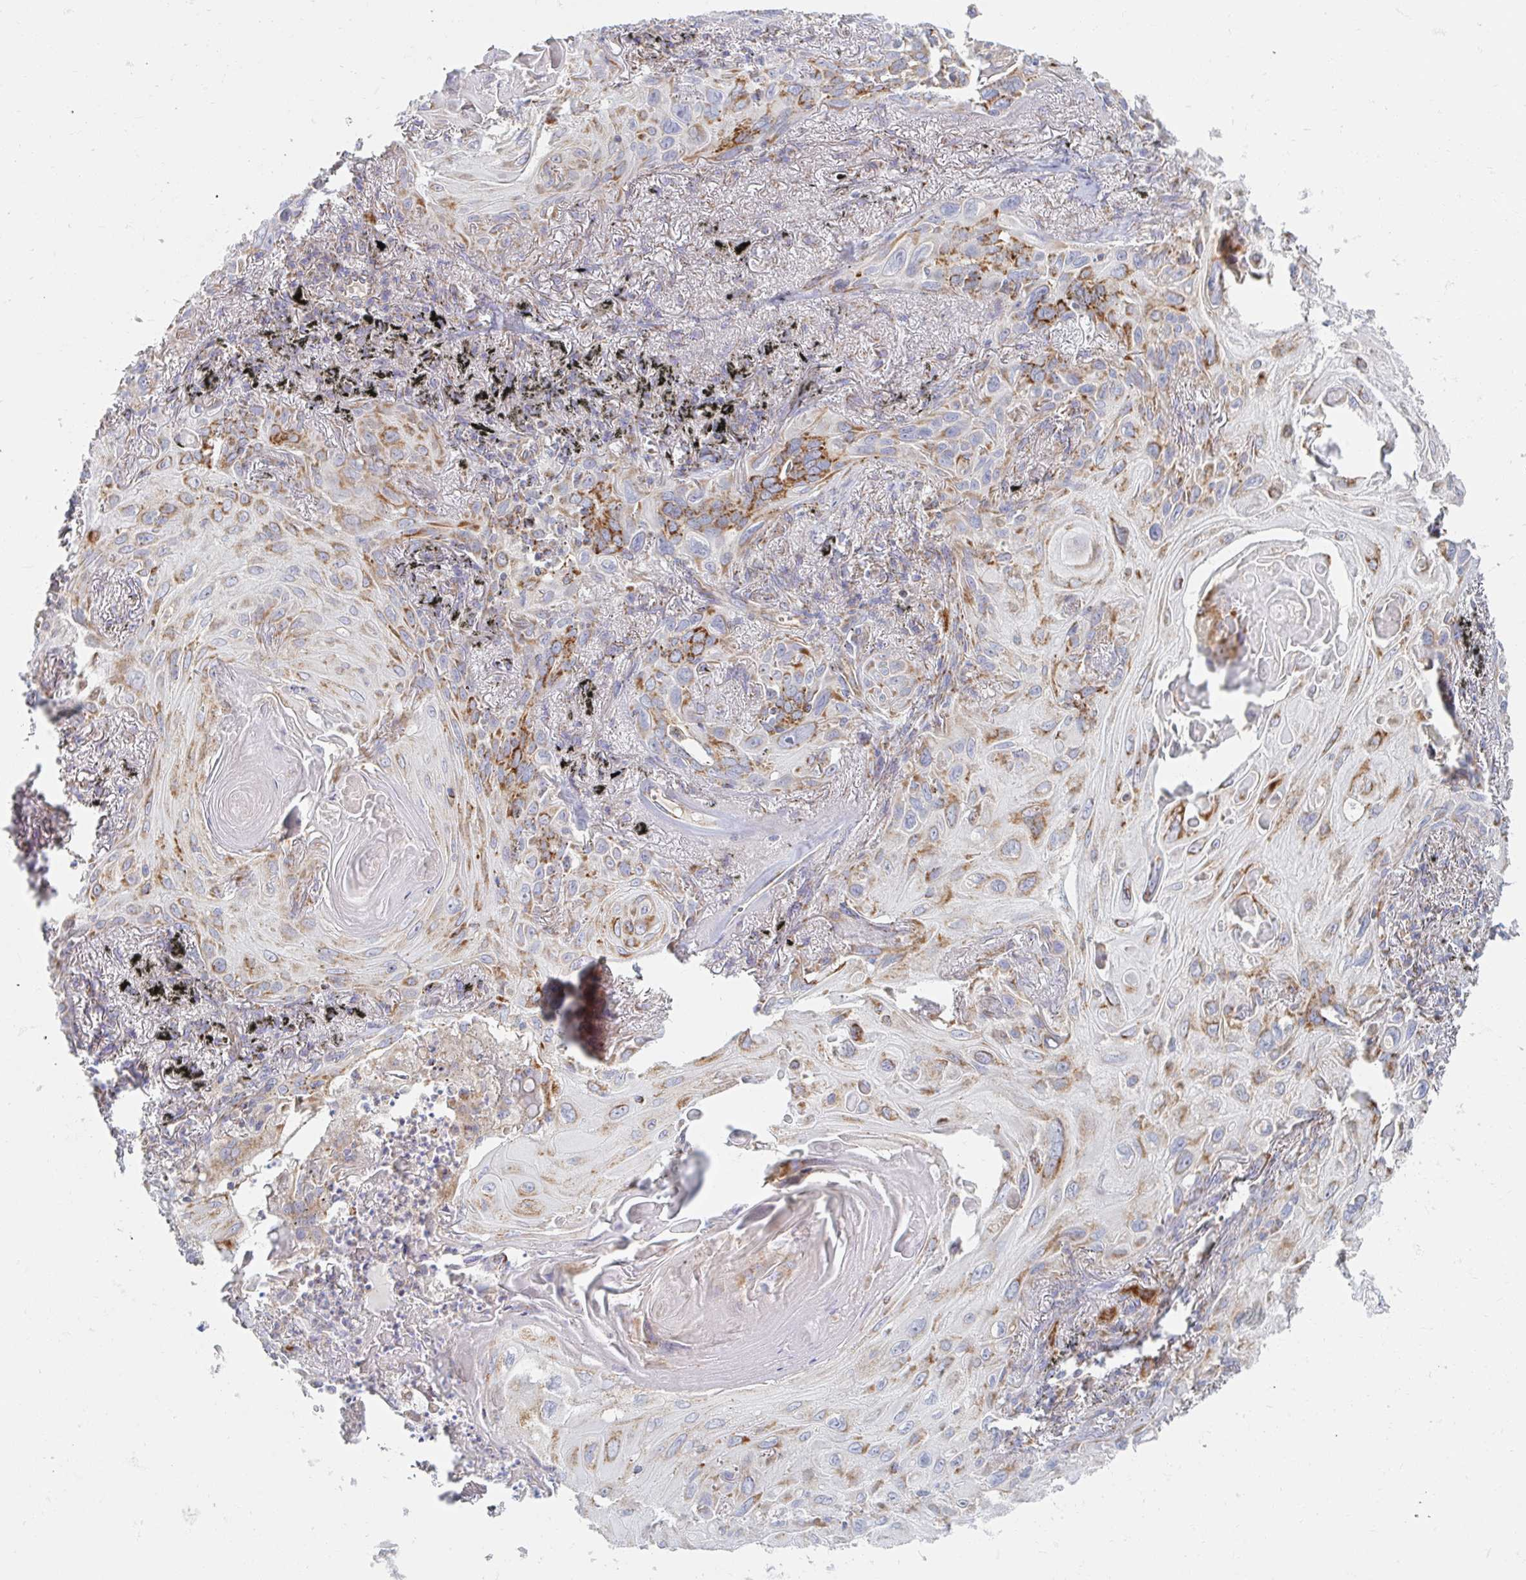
{"staining": {"intensity": "moderate", "quantity": ">75%", "location": "cytoplasmic/membranous"}, "tissue": "lung cancer", "cell_type": "Tumor cells", "image_type": "cancer", "snomed": [{"axis": "morphology", "description": "Squamous cell carcinoma, NOS"}, {"axis": "topography", "description": "Lung"}], "caption": "This is a histology image of immunohistochemistry staining of lung squamous cell carcinoma, which shows moderate staining in the cytoplasmic/membranous of tumor cells.", "gene": "MAVS", "patient": {"sex": "male", "age": 79}}